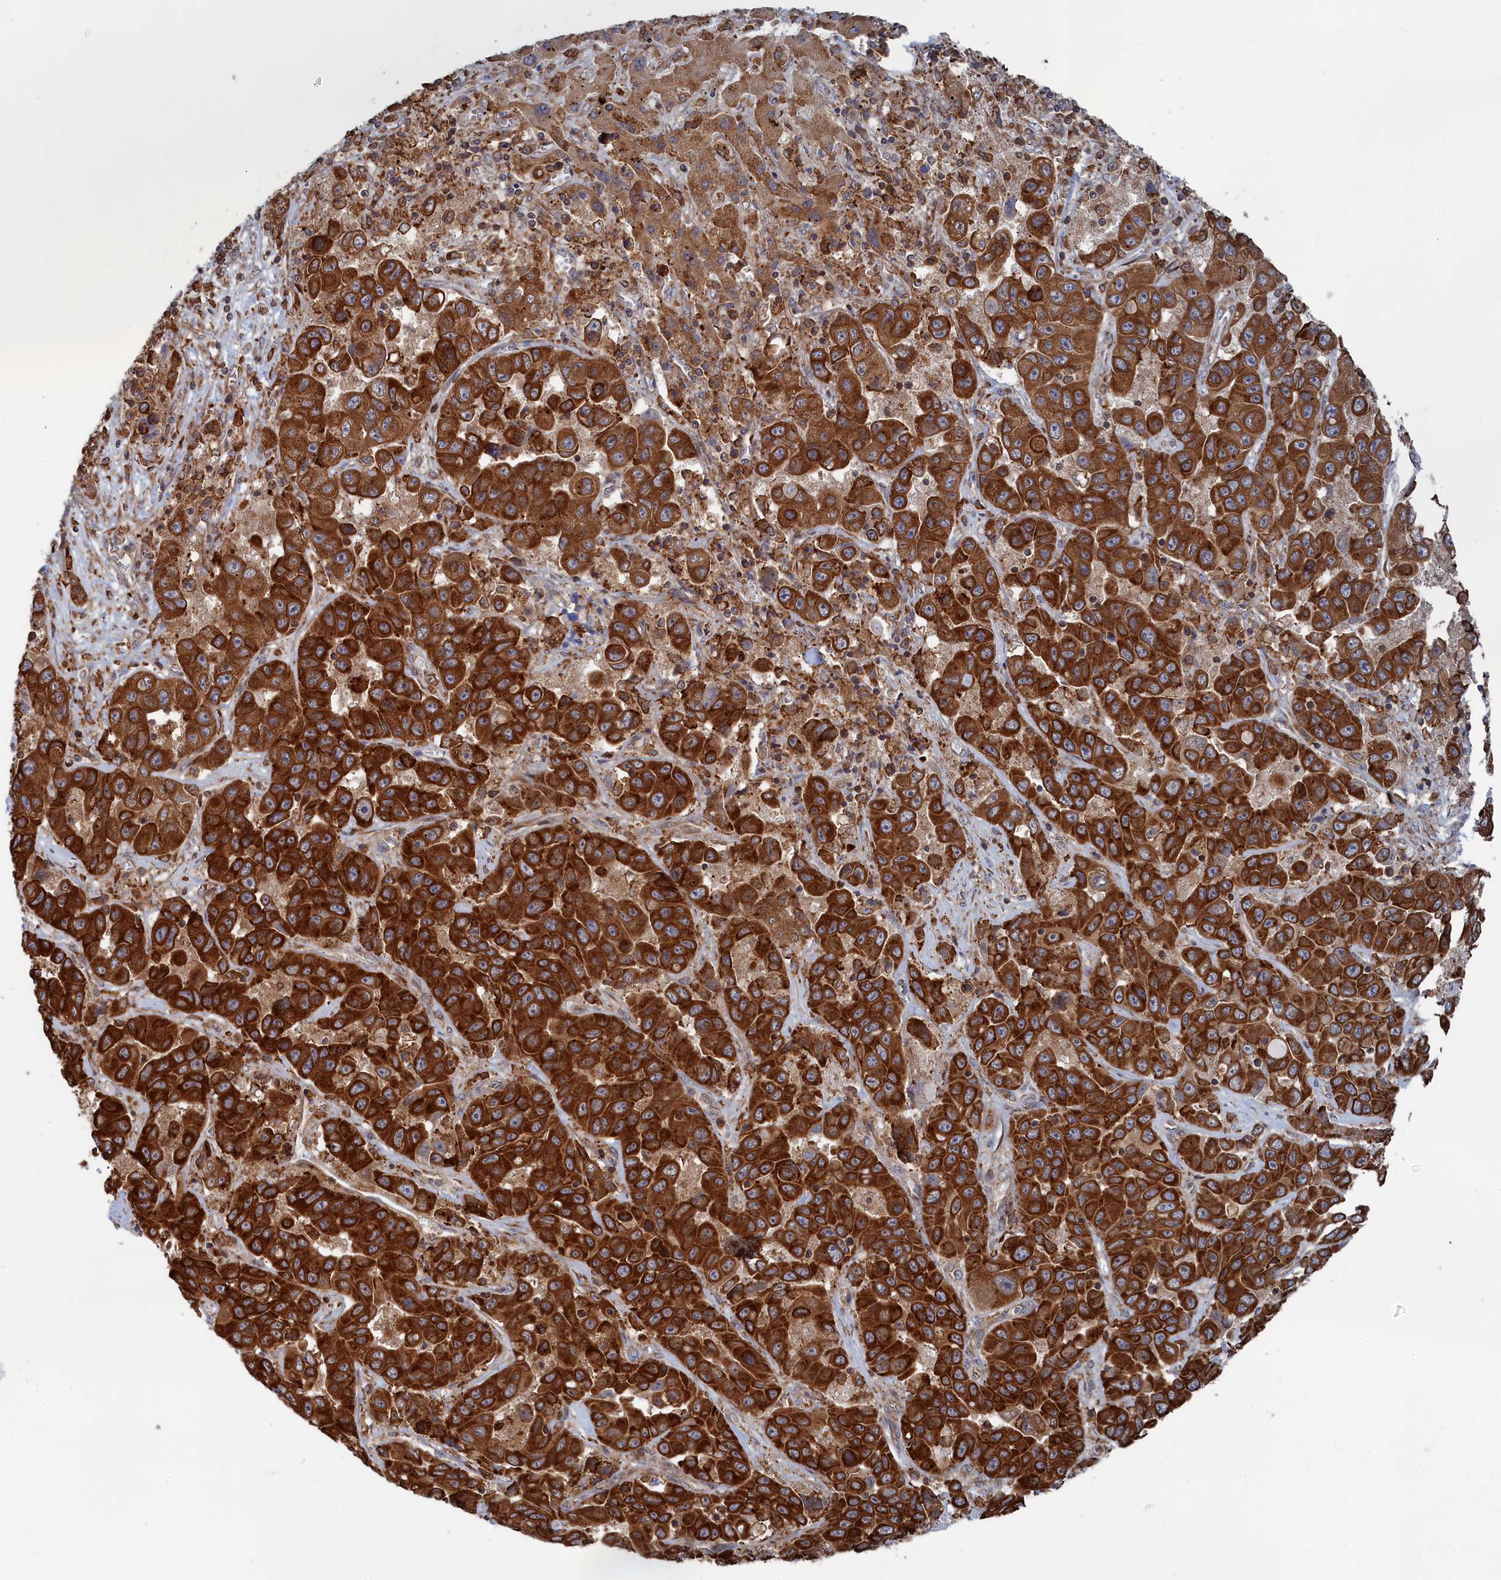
{"staining": {"intensity": "strong", "quantity": ">75%", "location": "cytoplasmic/membranous"}, "tissue": "liver cancer", "cell_type": "Tumor cells", "image_type": "cancer", "snomed": [{"axis": "morphology", "description": "Cholangiocarcinoma"}, {"axis": "topography", "description": "Liver"}], "caption": "Liver cancer (cholangiocarcinoma) stained for a protein displays strong cytoplasmic/membranous positivity in tumor cells.", "gene": "BPIFB6", "patient": {"sex": "female", "age": 52}}